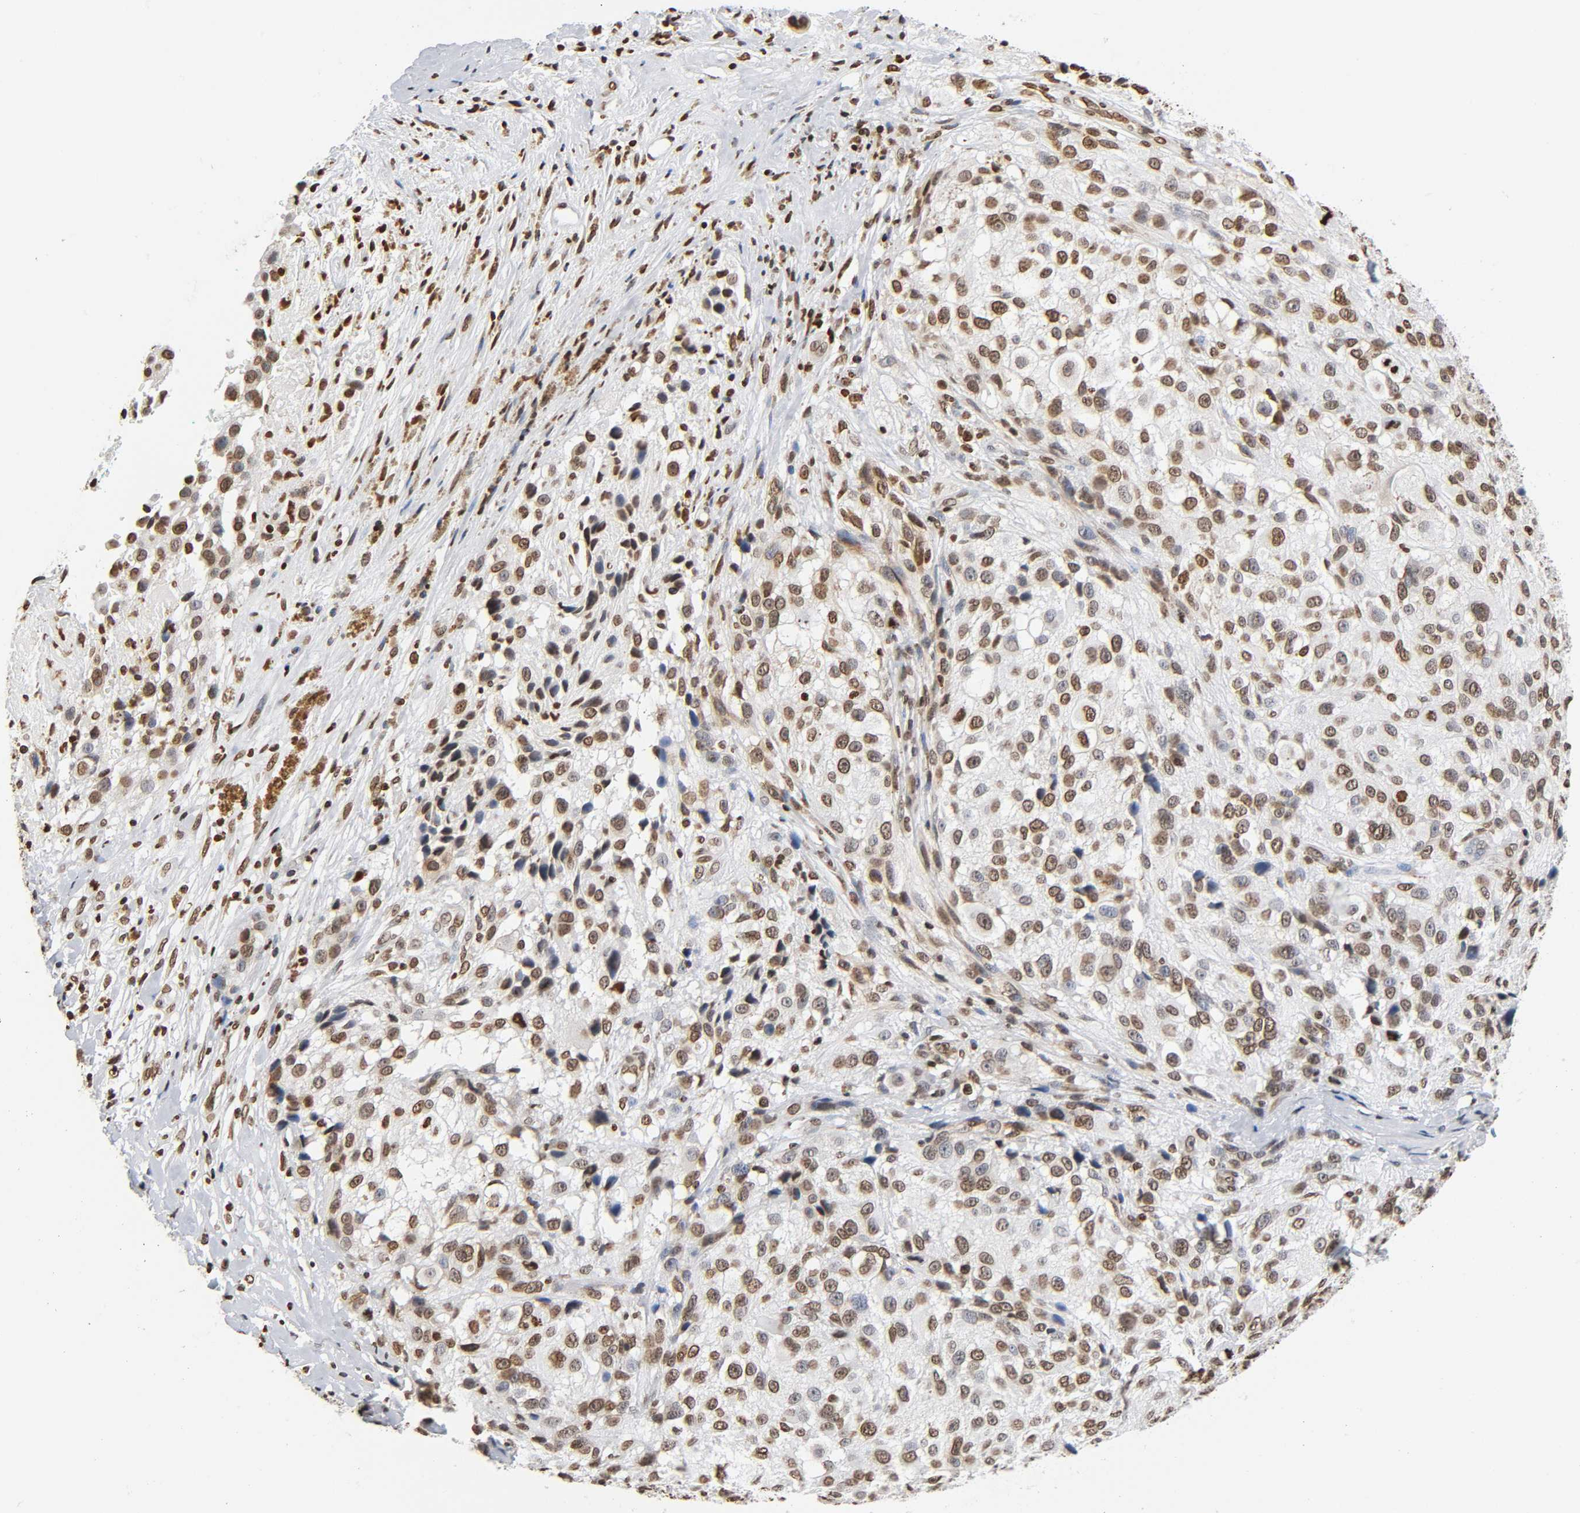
{"staining": {"intensity": "moderate", "quantity": ">75%", "location": "nuclear"}, "tissue": "melanoma", "cell_type": "Tumor cells", "image_type": "cancer", "snomed": [{"axis": "morphology", "description": "Necrosis, NOS"}, {"axis": "morphology", "description": "Malignant melanoma, NOS"}, {"axis": "topography", "description": "Skin"}], "caption": "A high-resolution photomicrograph shows immunohistochemistry staining of melanoma, which demonstrates moderate nuclear positivity in about >75% of tumor cells.", "gene": "HOXA6", "patient": {"sex": "female", "age": 87}}